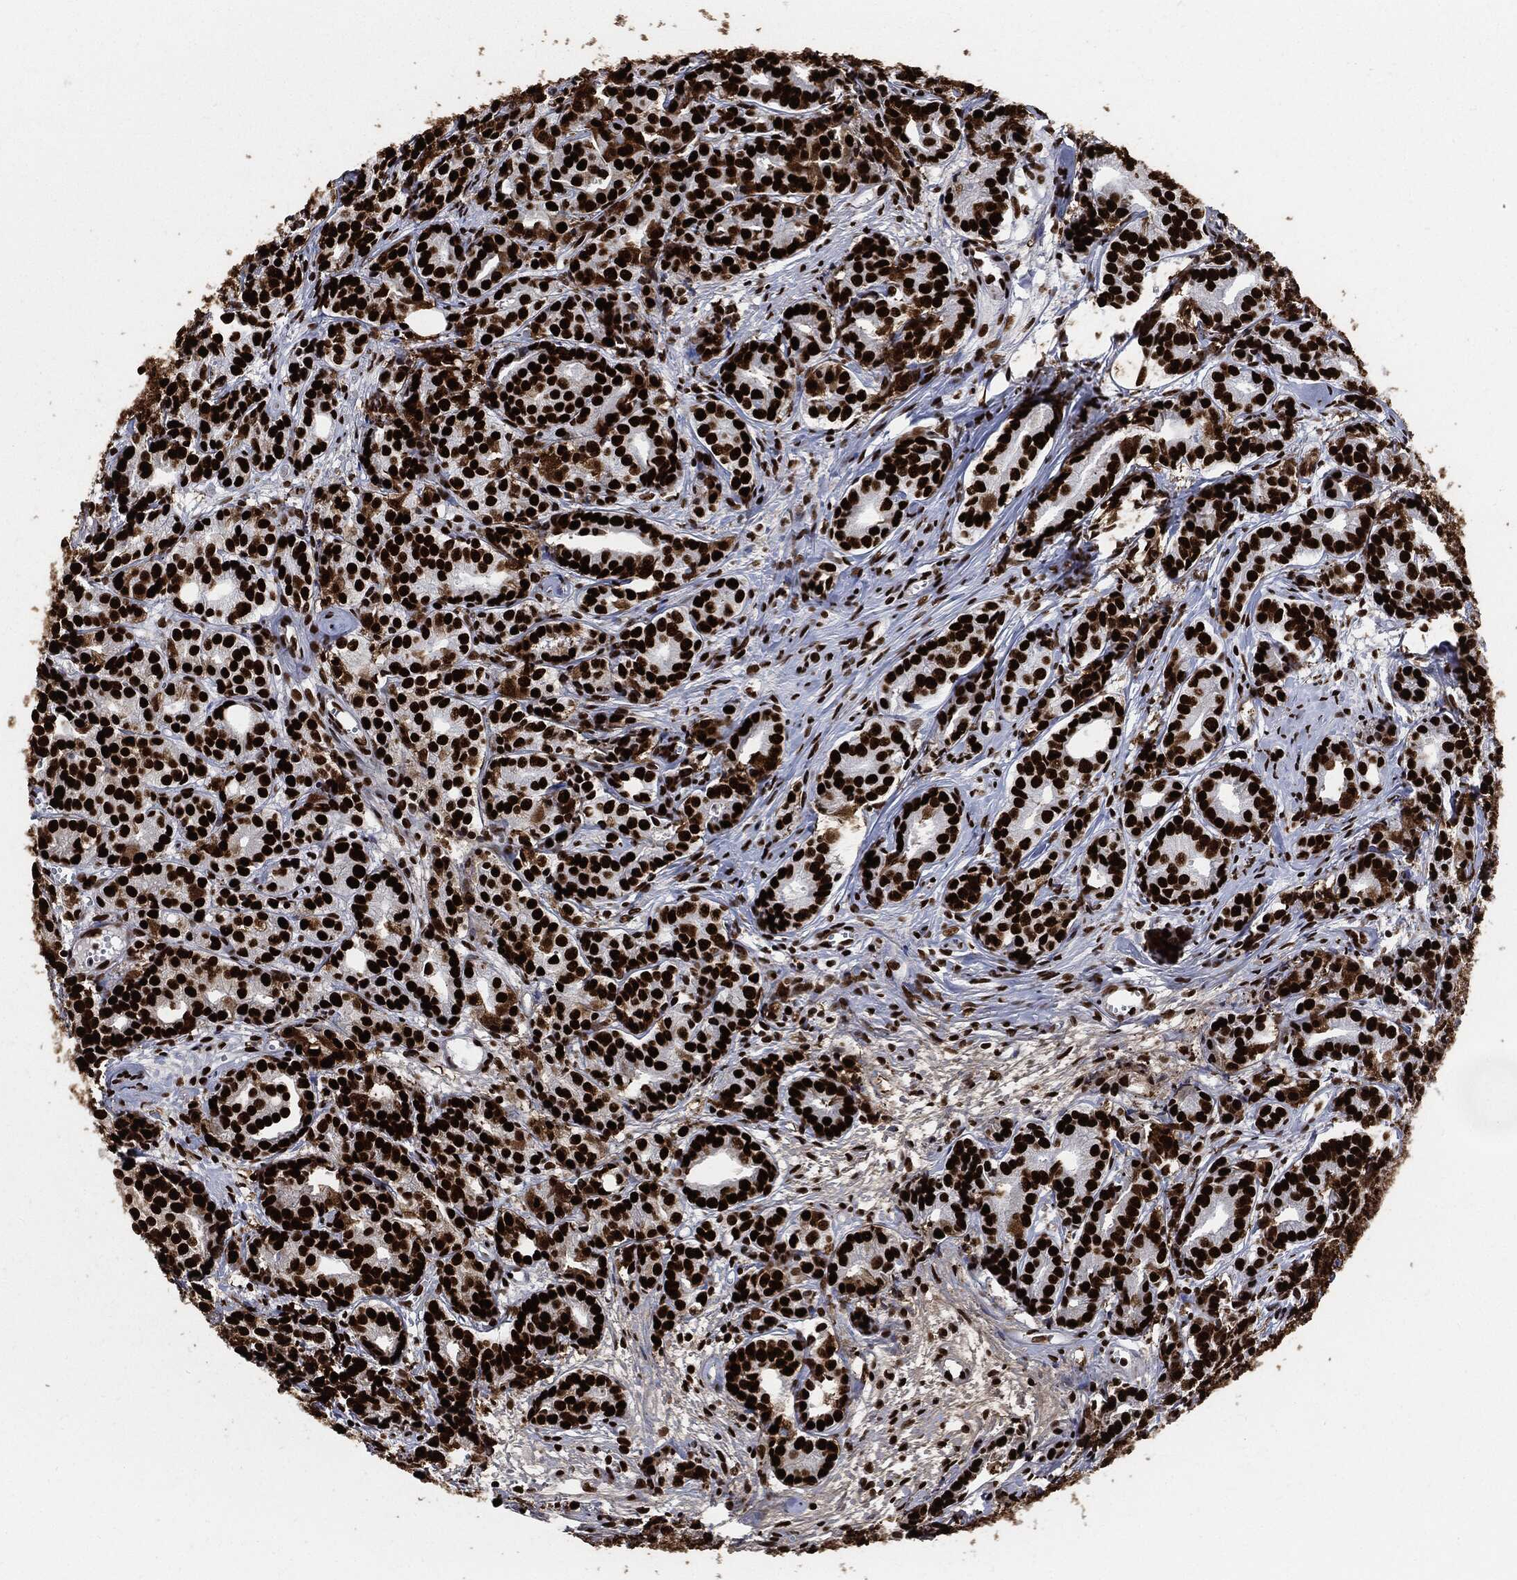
{"staining": {"intensity": "strong", "quantity": ">75%", "location": "nuclear"}, "tissue": "prostate cancer", "cell_type": "Tumor cells", "image_type": "cancer", "snomed": [{"axis": "morphology", "description": "Adenocarcinoma, Medium grade"}, {"axis": "topography", "description": "Prostate"}], "caption": "Strong nuclear expression for a protein is identified in about >75% of tumor cells of prostate cancer using IHC.", "gene": "RECQL", "patient": {"sex": "male", "age": 74}}